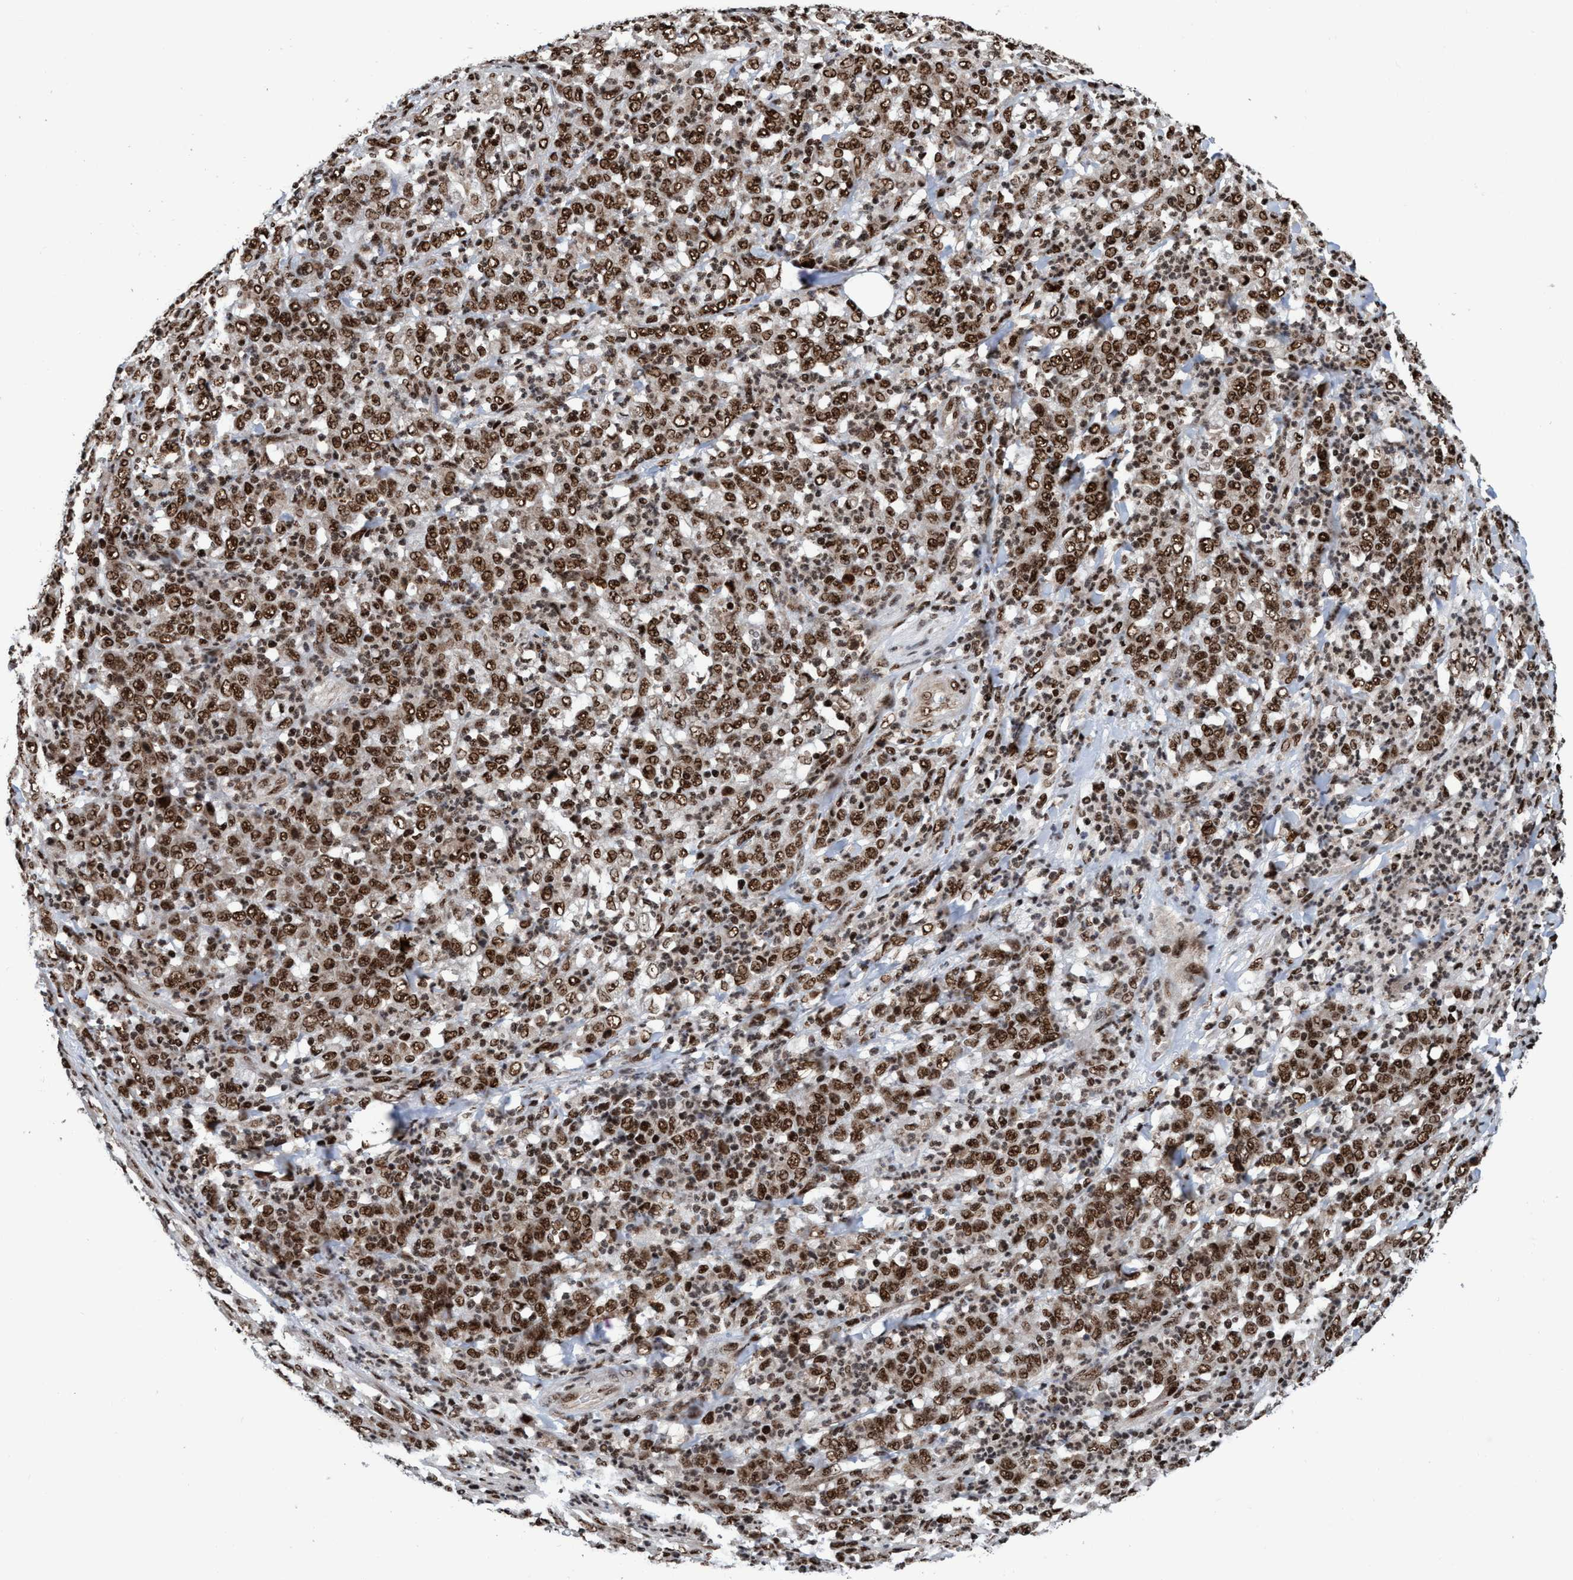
{"staining": {"intensity": "strong", "quantity": ">75%", "location": "cytoplasmic/membranous,nuclear"}, "tissue": "stomach cancer", "cell_type": "Tumor cells", "image_type": "cancer", "snomed": [{"axis": "morphology", "description": "Adenocarcinoma, NOS"}, {"axis": "topography", "description": "Stomach, lower"}], "caption": "The photomicrograph exhibits immunohistochemical staining of stomach cancer (adenocarcinoma). There is strong cytoplasmic/membranous and nuclear positivity is seen in approximately >75% of tumor cells.", "gene": "TOPBP1", "patient": {"sex": "female", "age": 71}}